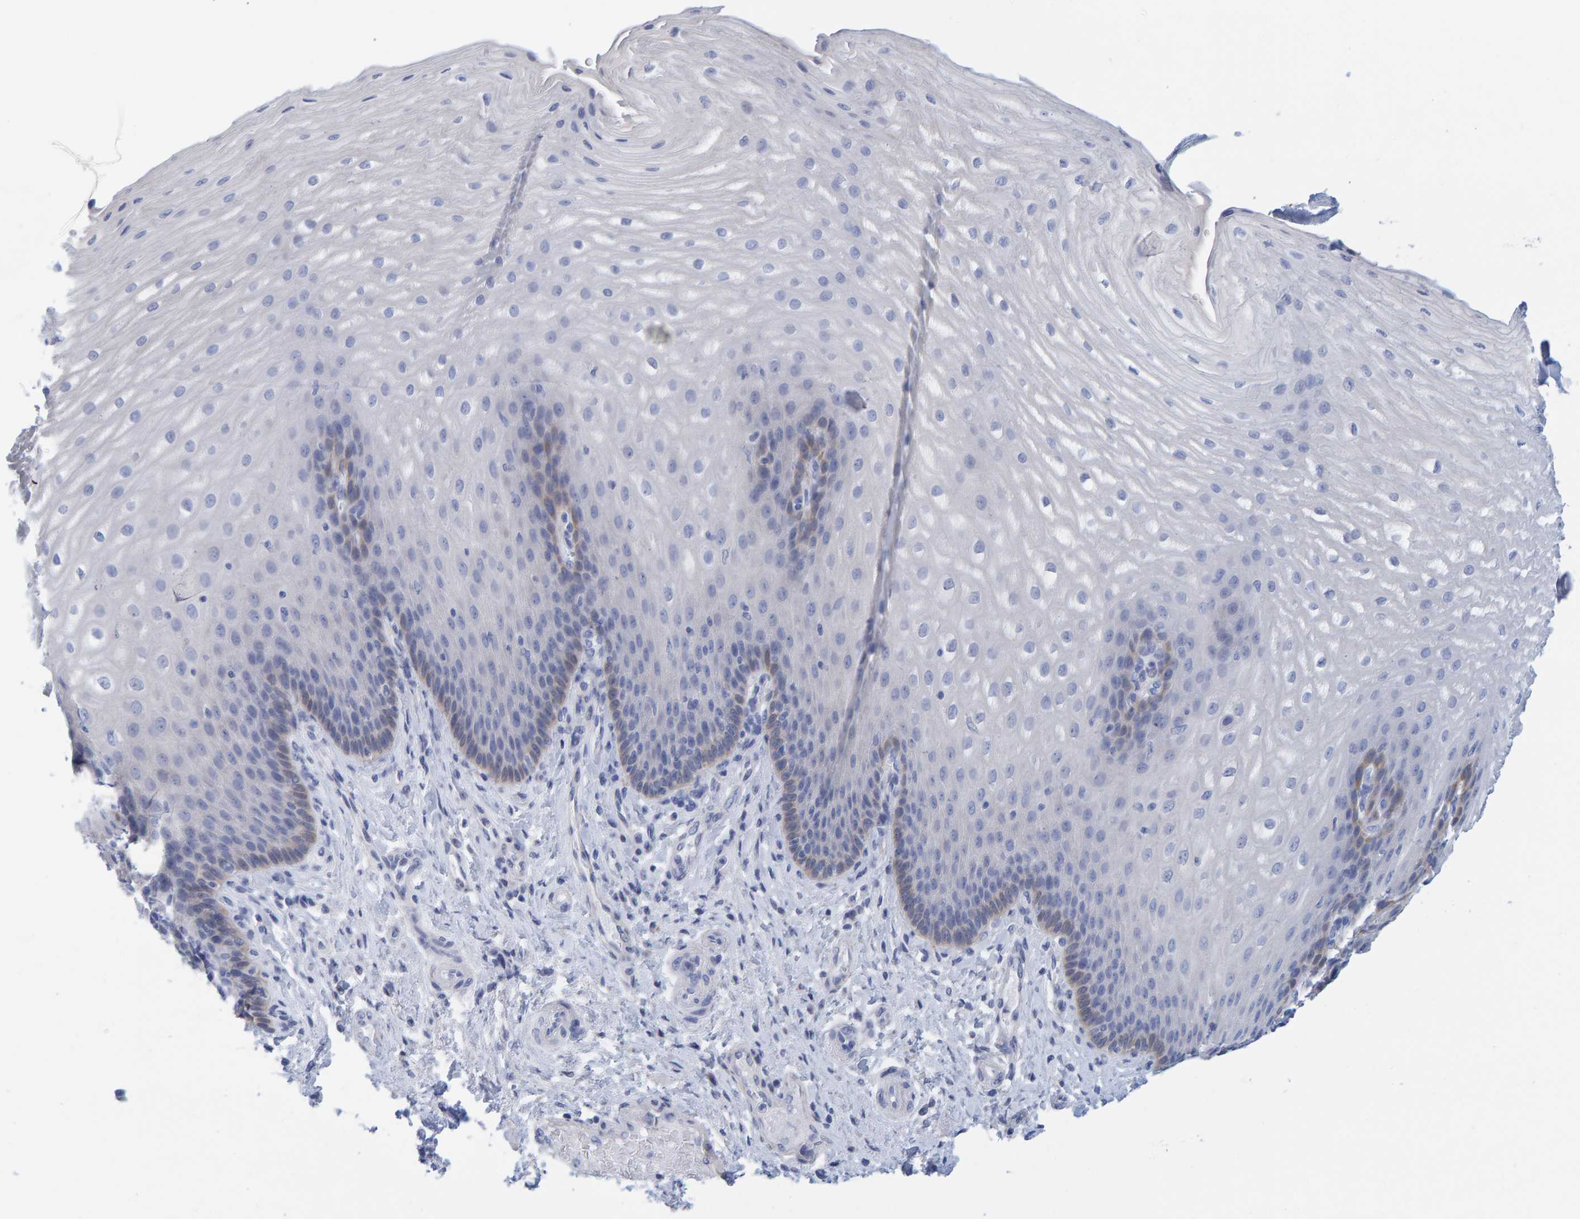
{"staining": {"intensity": "weak", "quantity": "<25%", "location": "cytoplasmic/membranous"}, "tissue": "esophagus", "cell_type": "Squamous epithelial cells", "image_type": "normal", "snomed": [{"axis": "morphology", "description": "Normal tissue, NOS"}, {"axis": "topography", "description": "Esophagus"}], "caption": "Immunohistochemistry image of benign esophagus stained for a protein (brown), which displays no positivity in squamous epithelial cells. Brightfield microscopy of immunohistochemistry stained with DAB (brown) and hematoxylin (blue), captured at high magnification.", "gene": "KLHL11", "patient": {"sex": "male", "age": 54}}